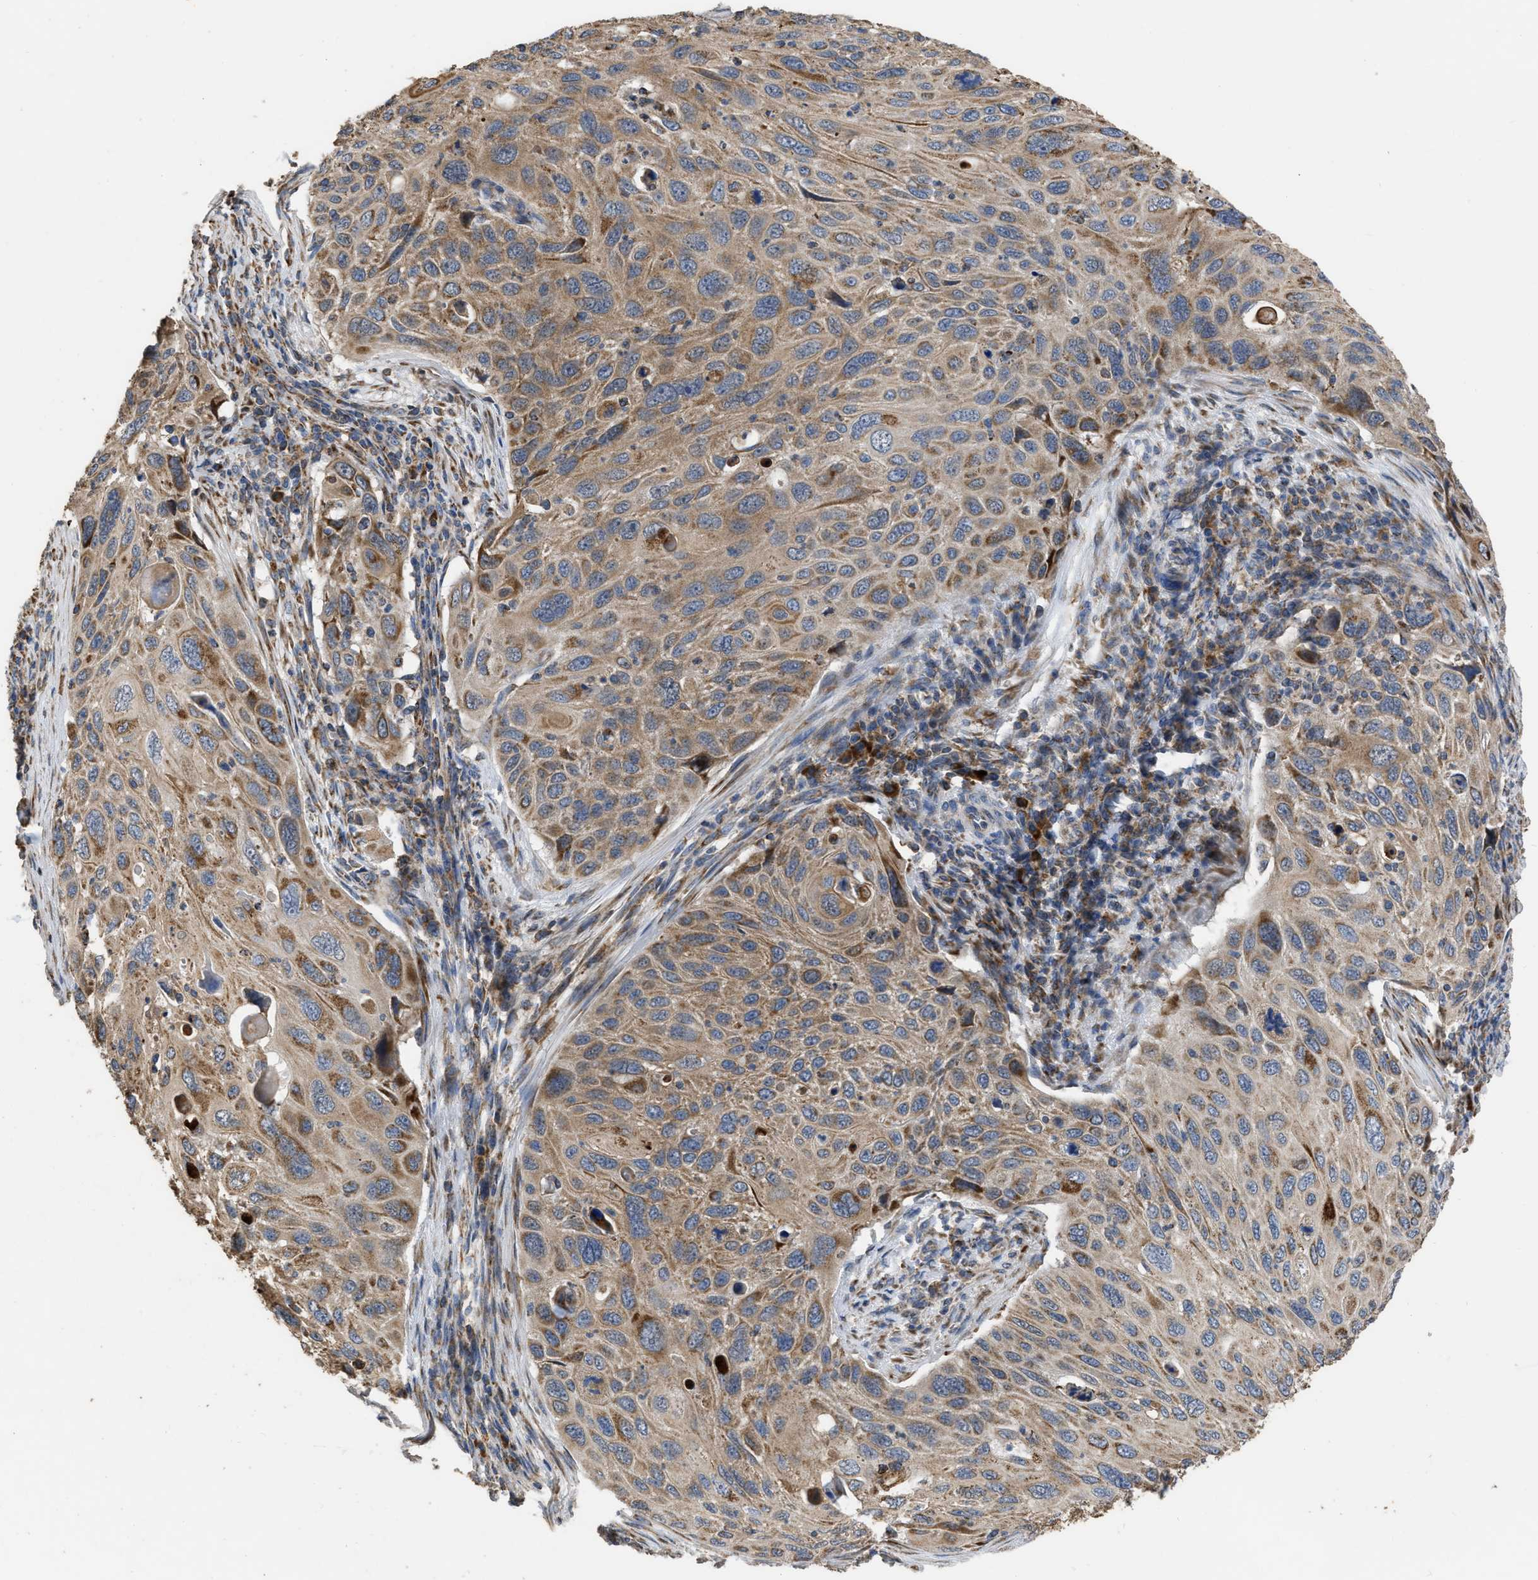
{"staining": {"intensity": "moderate", "quantity": ">75%", "location": "cytoplasmic/membranous"}, "tissue": "cervical cancer", "cell_type": "Tumor cells", "image_type": "cancer", "snomed": [{"axis": "morphology", "description": "Squamous cell carcinoma, NOS"}, {"axis": "topography", "description": "Cervix"}], "caption": "Human cervical cancer (squamous cell carcinoma) stained with a protein marker exhibits moderate staining in tumor cells.", "gene": "AK2", "patient": {"sex": "female", "age": 70}}